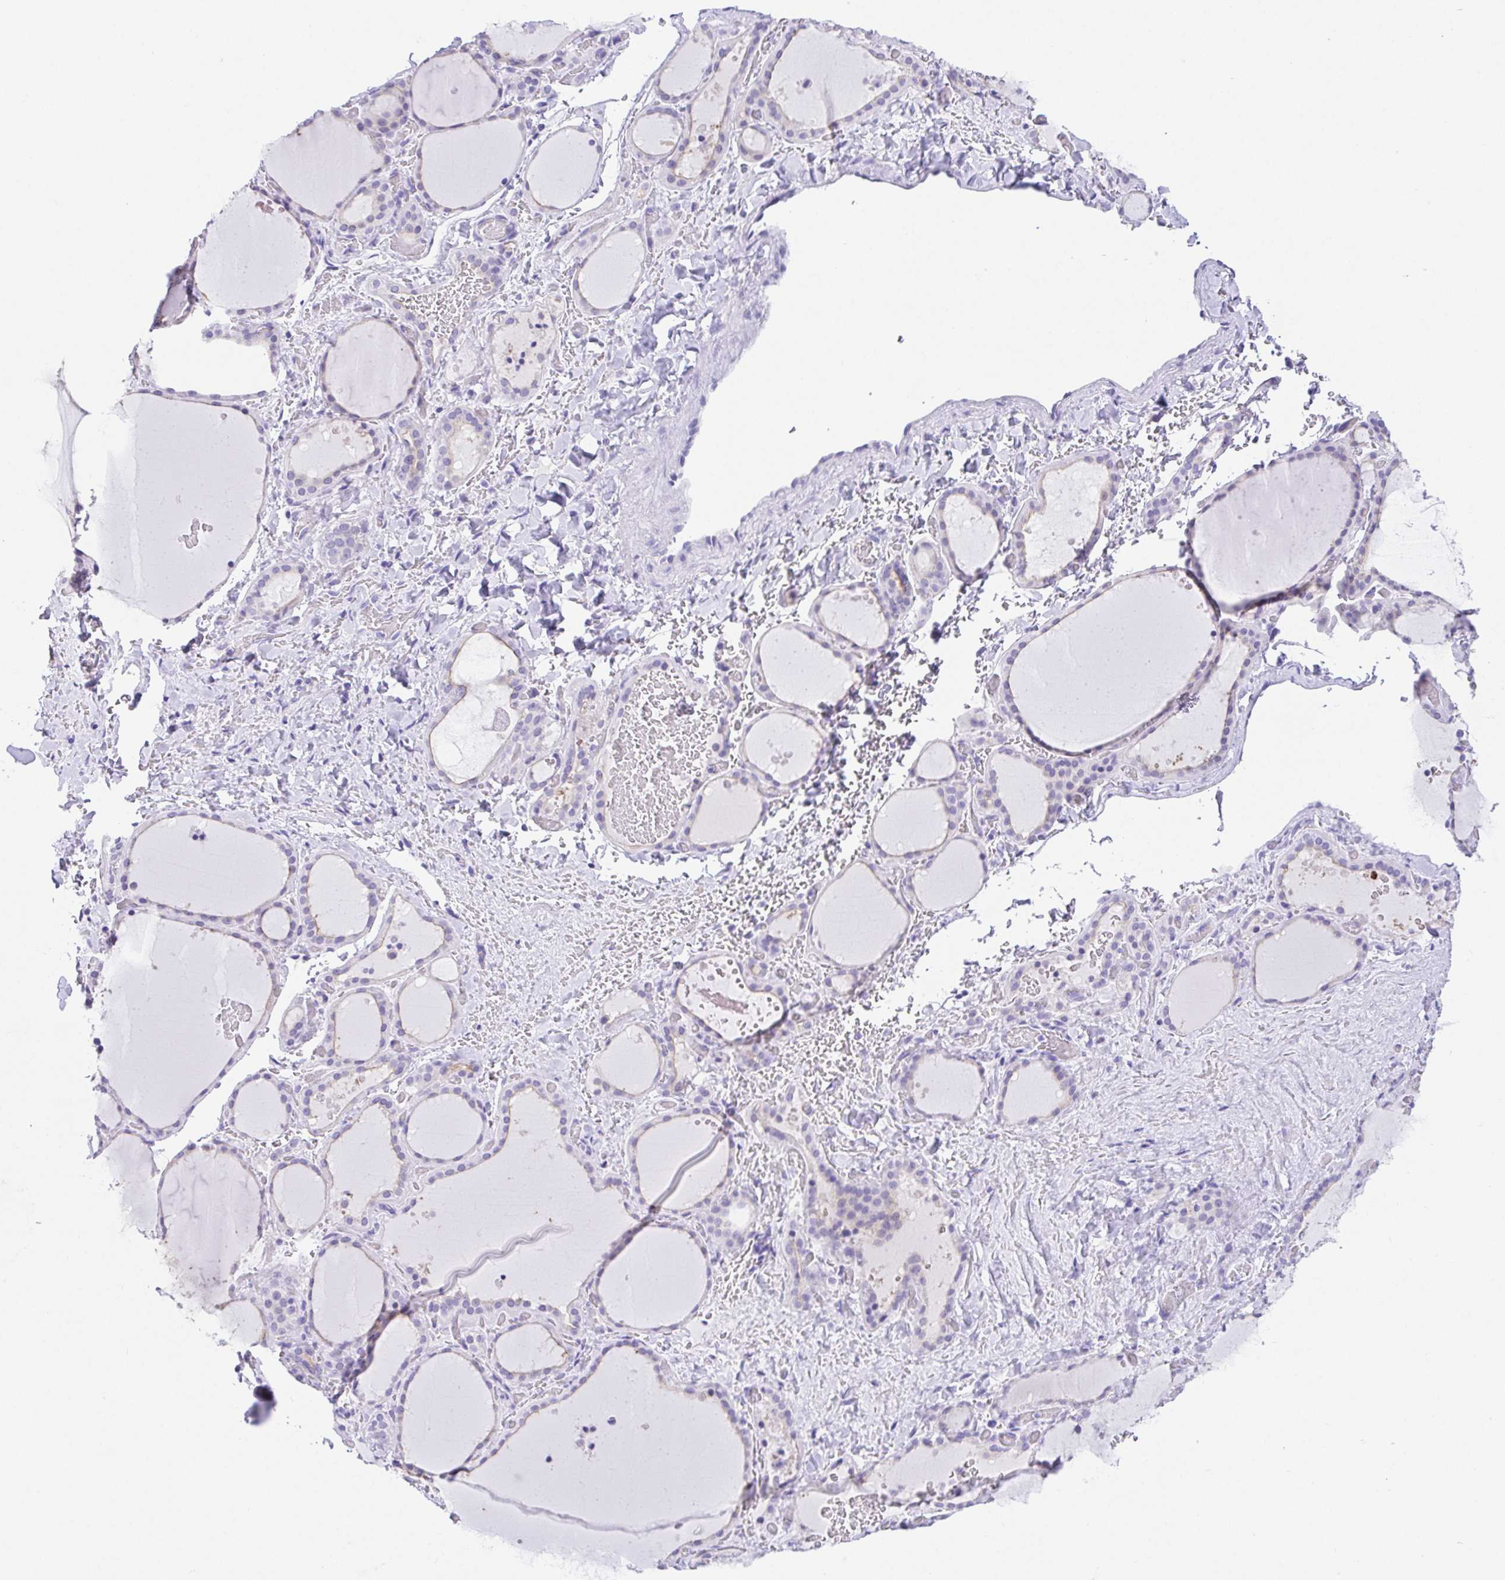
{"staining": {"intensity": "negative", "quantity": "none", "location": "none"}, "tissue": "thyroid gland", "cell_type": "Glandular cells", "image_type": "normal", "snomed": [{"axis": "morphology", "description": "Normal tissue, NOS"}, {"axis": "topography", "description": "Thyroid gland"}], "caption": "Immunohistochemistry (IHC) histopathology image of unremarkable thyroid gland stained for a protein (brown), which exhibits no expression in glandular cells.", "gene": "SPATA4", "patient": {"sex": "female", "age": 36}}